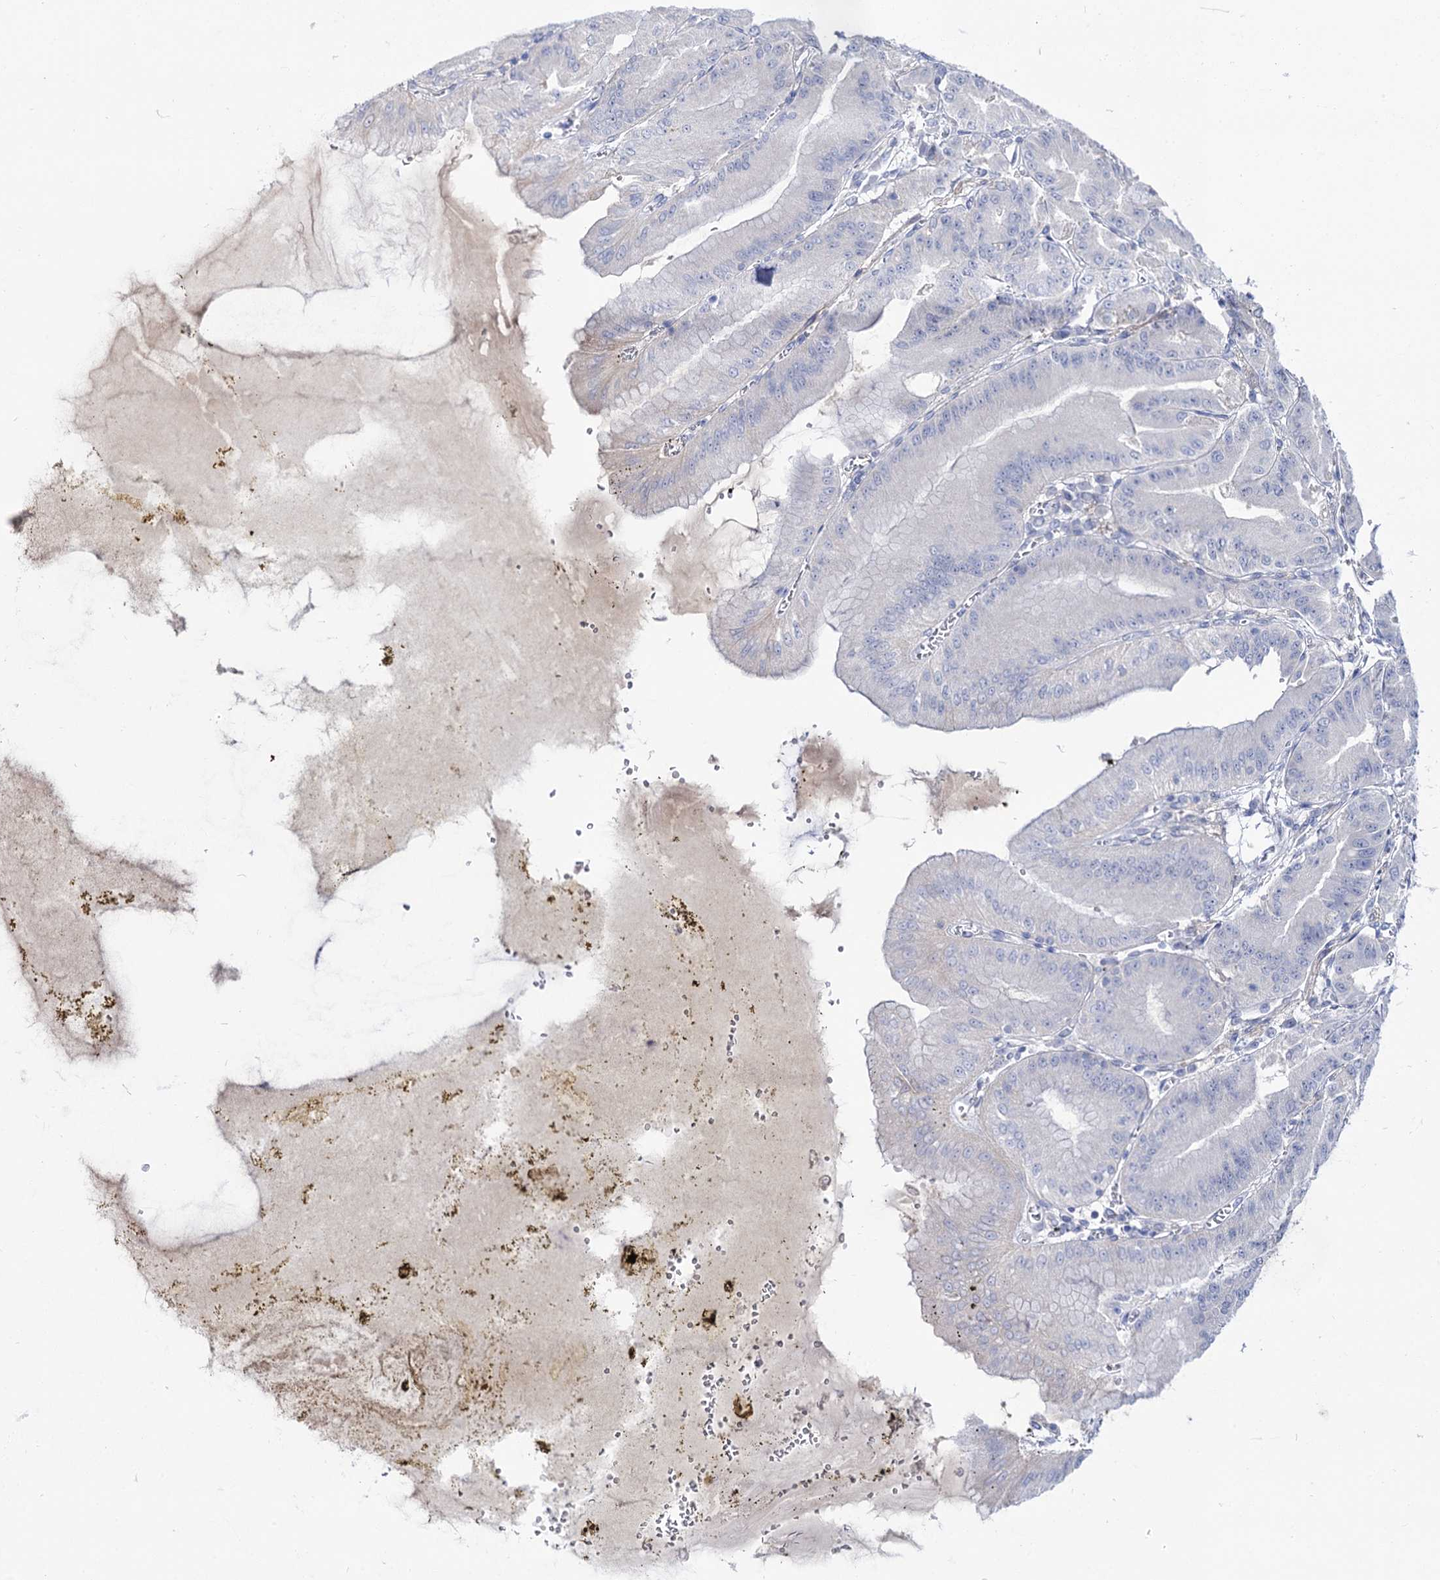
{"staining": {"intensity": "weak", "quantity": "25%-75%", "location": "cytoplasmic/membranous"}, "tissue": "stomach", "cell_type": "Glandular cells", "image_type": "normal", "snomed": [{"axis": "morphology", "description": "Normal tissue, NOS"}, {"axis": "topography", "description": "Stomach, upper"}, {"axis": "topography", "description": "Stomach, lower"}], "caption": "Protein expression analysis of benign human stomach reveals weak cytoplasmic/membranous expression in approximately 25%-75% of glandular cells. (DAB IHC, brown staining for protein, blue staining for nuclei).", "gene": "NEK10", "patient": {"sex": "male", "age": 71}}